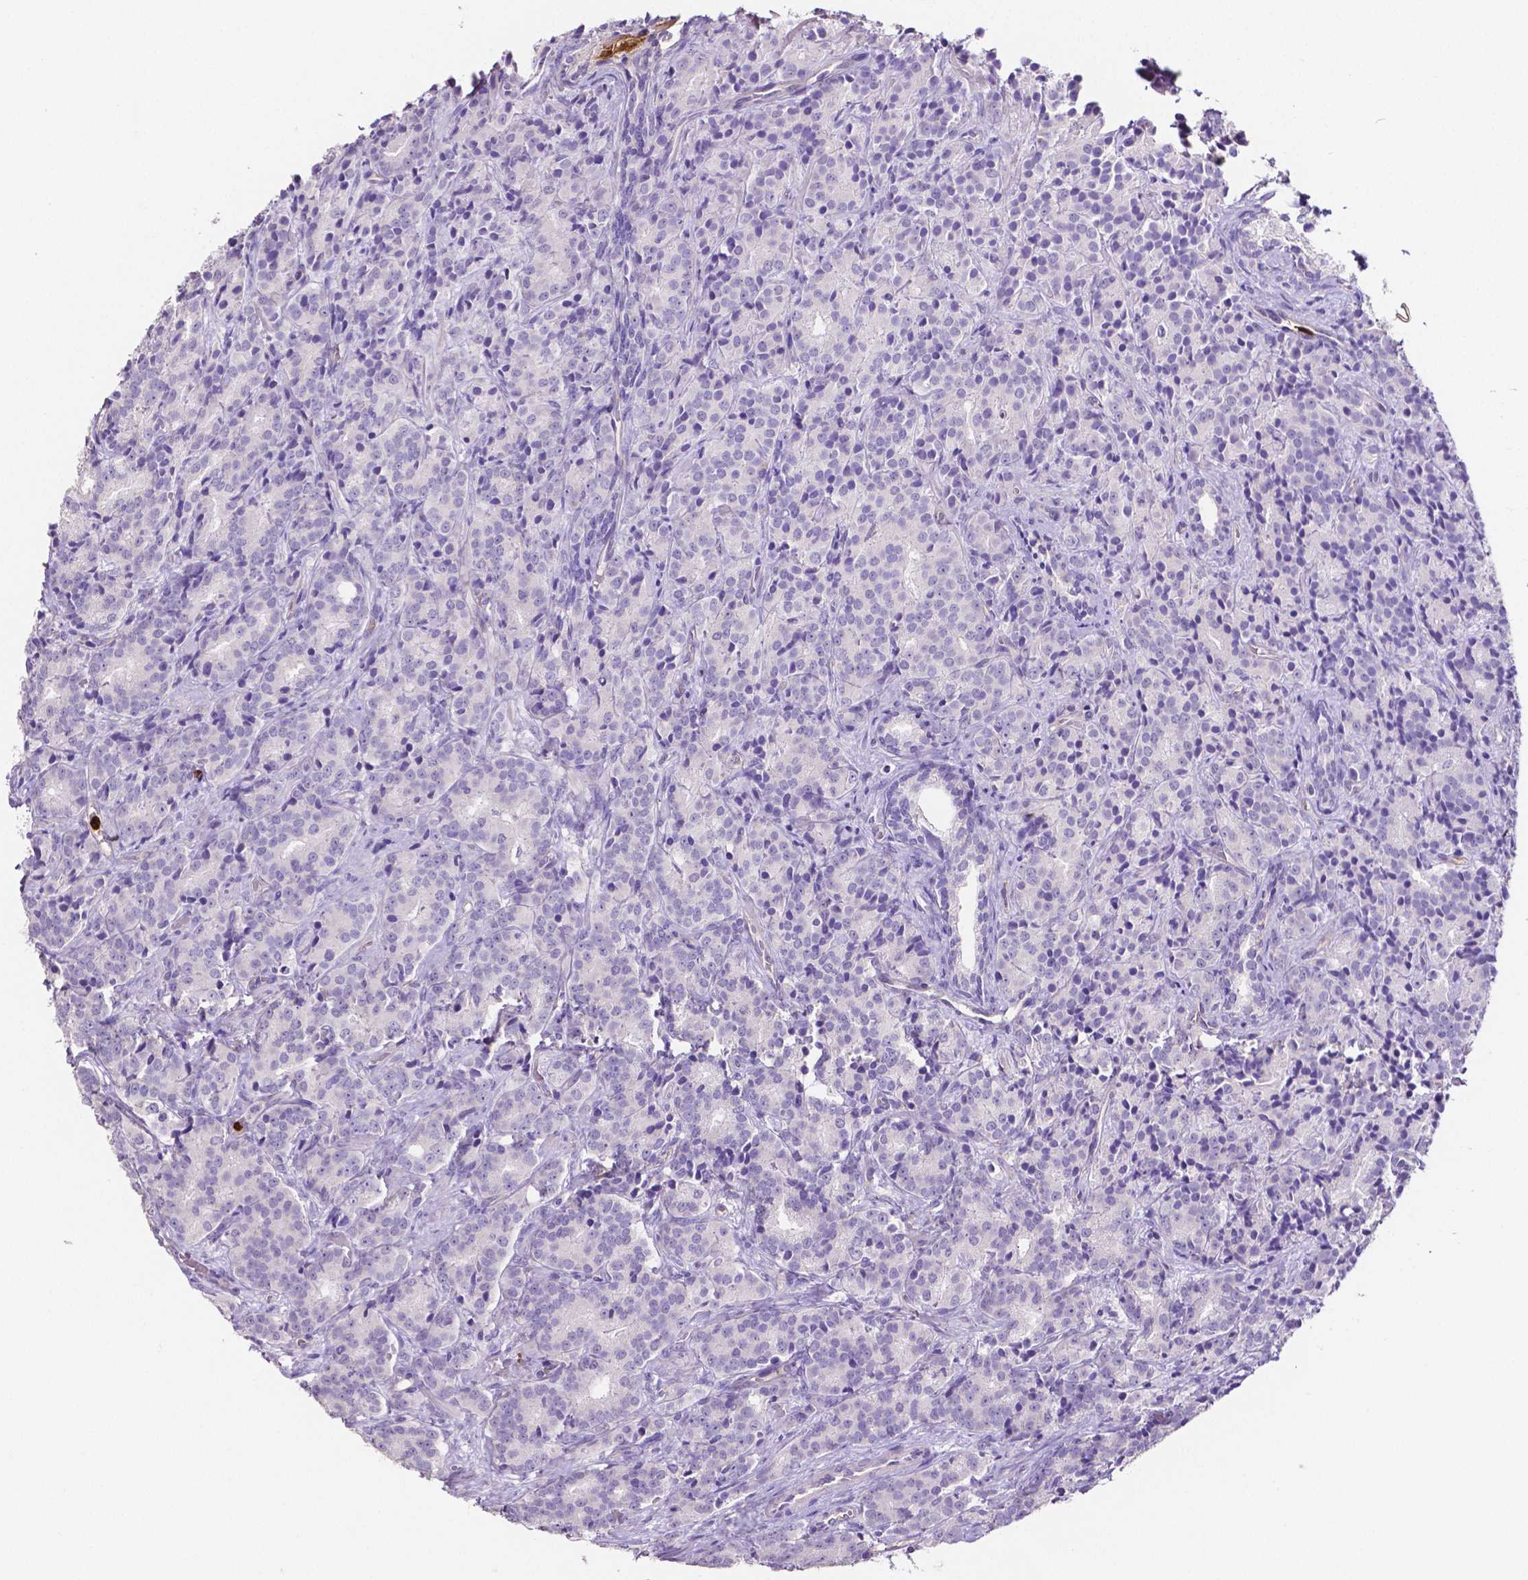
{"staining": {"intensity": "negative", "quantity": "none", "location": "none"}, "tissue": "prostate cancer", "cell_type": "Tumor cells", "image_type": "cancer", "snomed": [{"axis": "morphology", "description": "Adenocarcinoma, High grade"}, {"axis": "topography", "description": "Prostate"}], "caption": "High power microscopy photomicrograph of an immunohistochemistry (IHC) micrograph of prostate high-grade adenocarcinoma, revealing no significant staining in tumor cells.", "gene": "MMP9", "patient": {"sex": "male", "age": 90}}